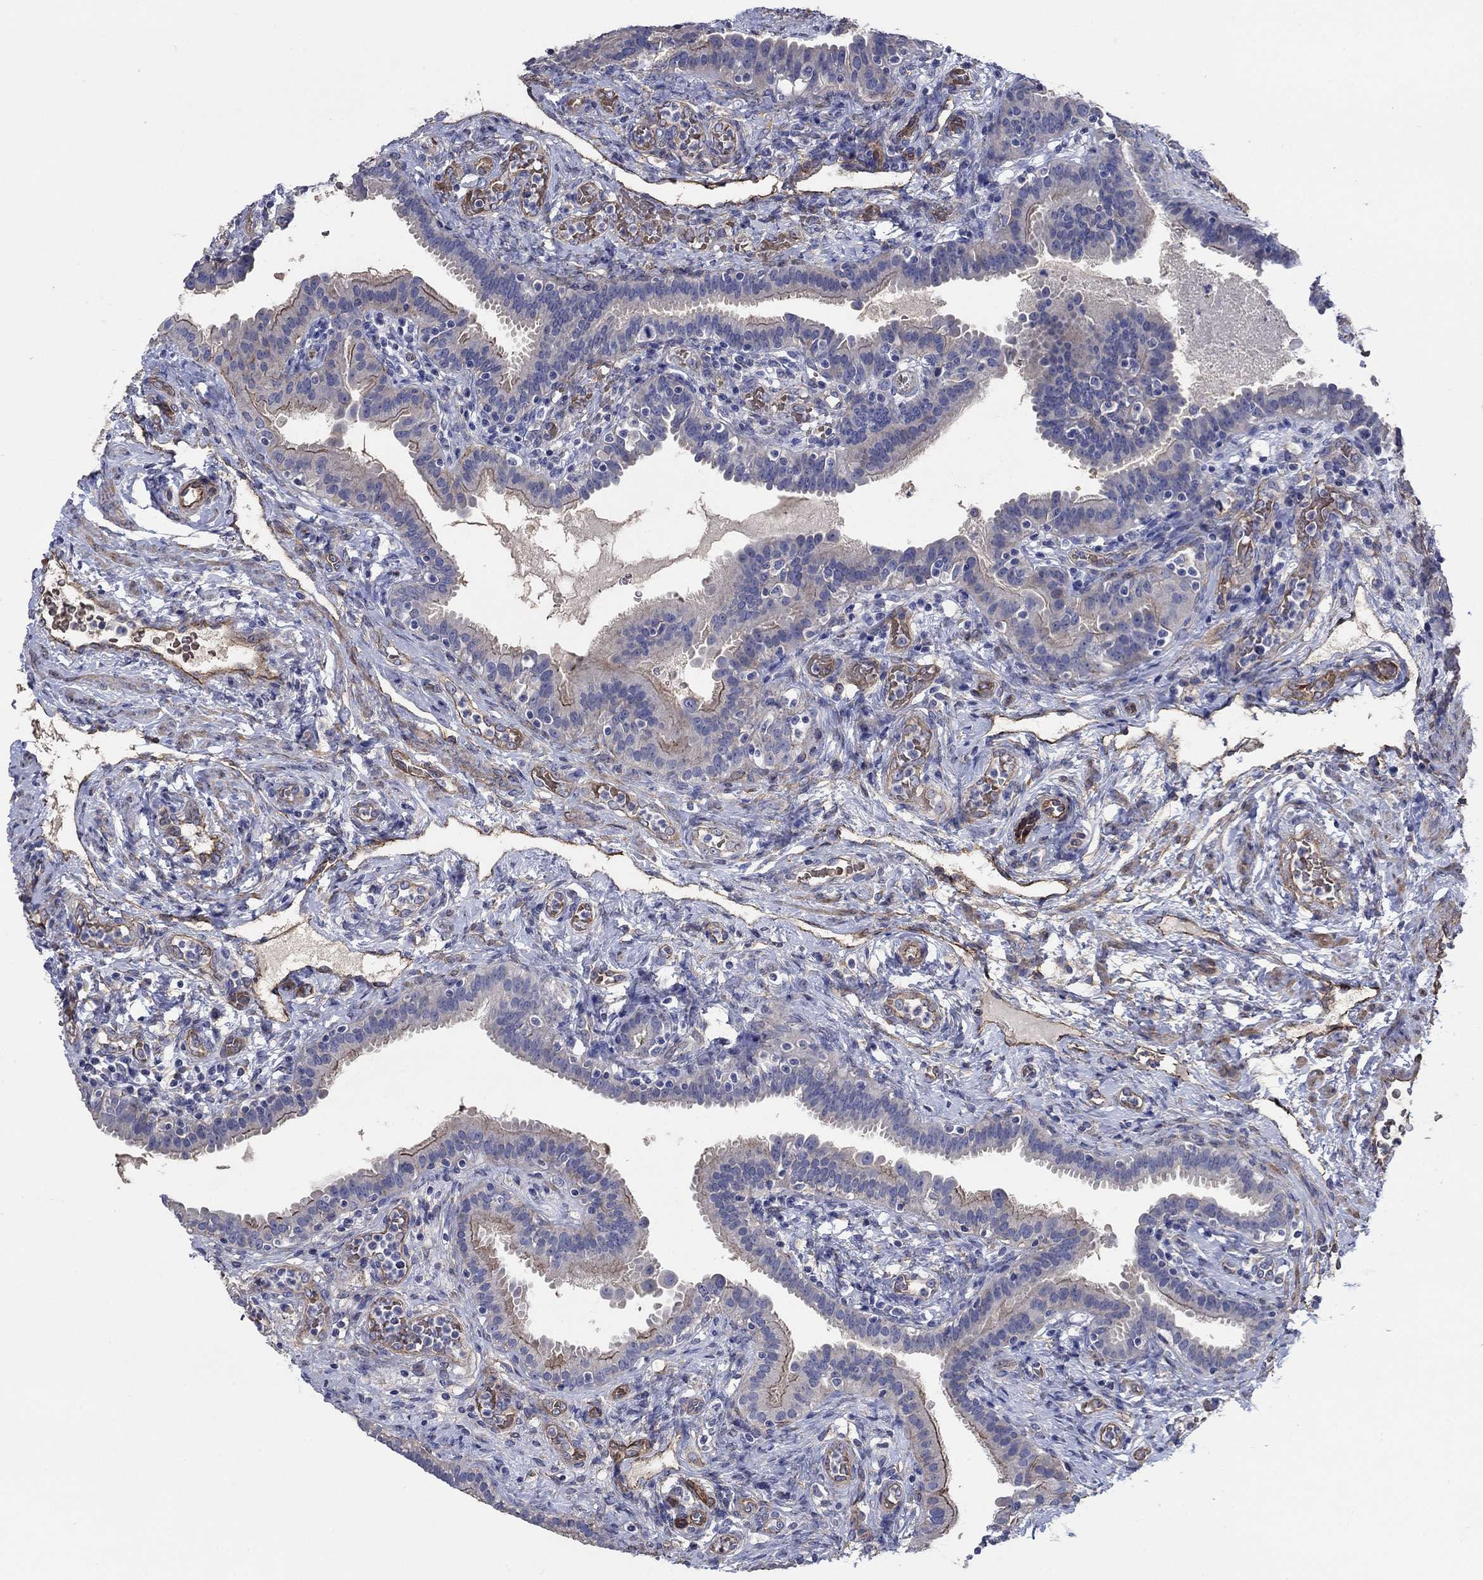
{"staining": {"intensity": "moderate", "quantity": "25%-75%", "location": "cytoplasmic/membranous"}, "tissue": "fallopian tube", "cell_type": "Glandular cells", "image_type": "normal", "snomed": [{"axis": "morphology", "description": "Normal tissue, NOS"}, {"axis": "topography", "description": "Fallopian tube"}, {"axis": "topography", "description": "Ovary"}], "caption": "This image reveals normal fallopian tube stained with IHC to label a protein in brown. The cytoplasmic/membranous of glandular cells show moderate positivity for the protein. Nuclei are counter-stained blue.", "gene": "FLNC", "patient": {"sex": "female", "age": 41}}